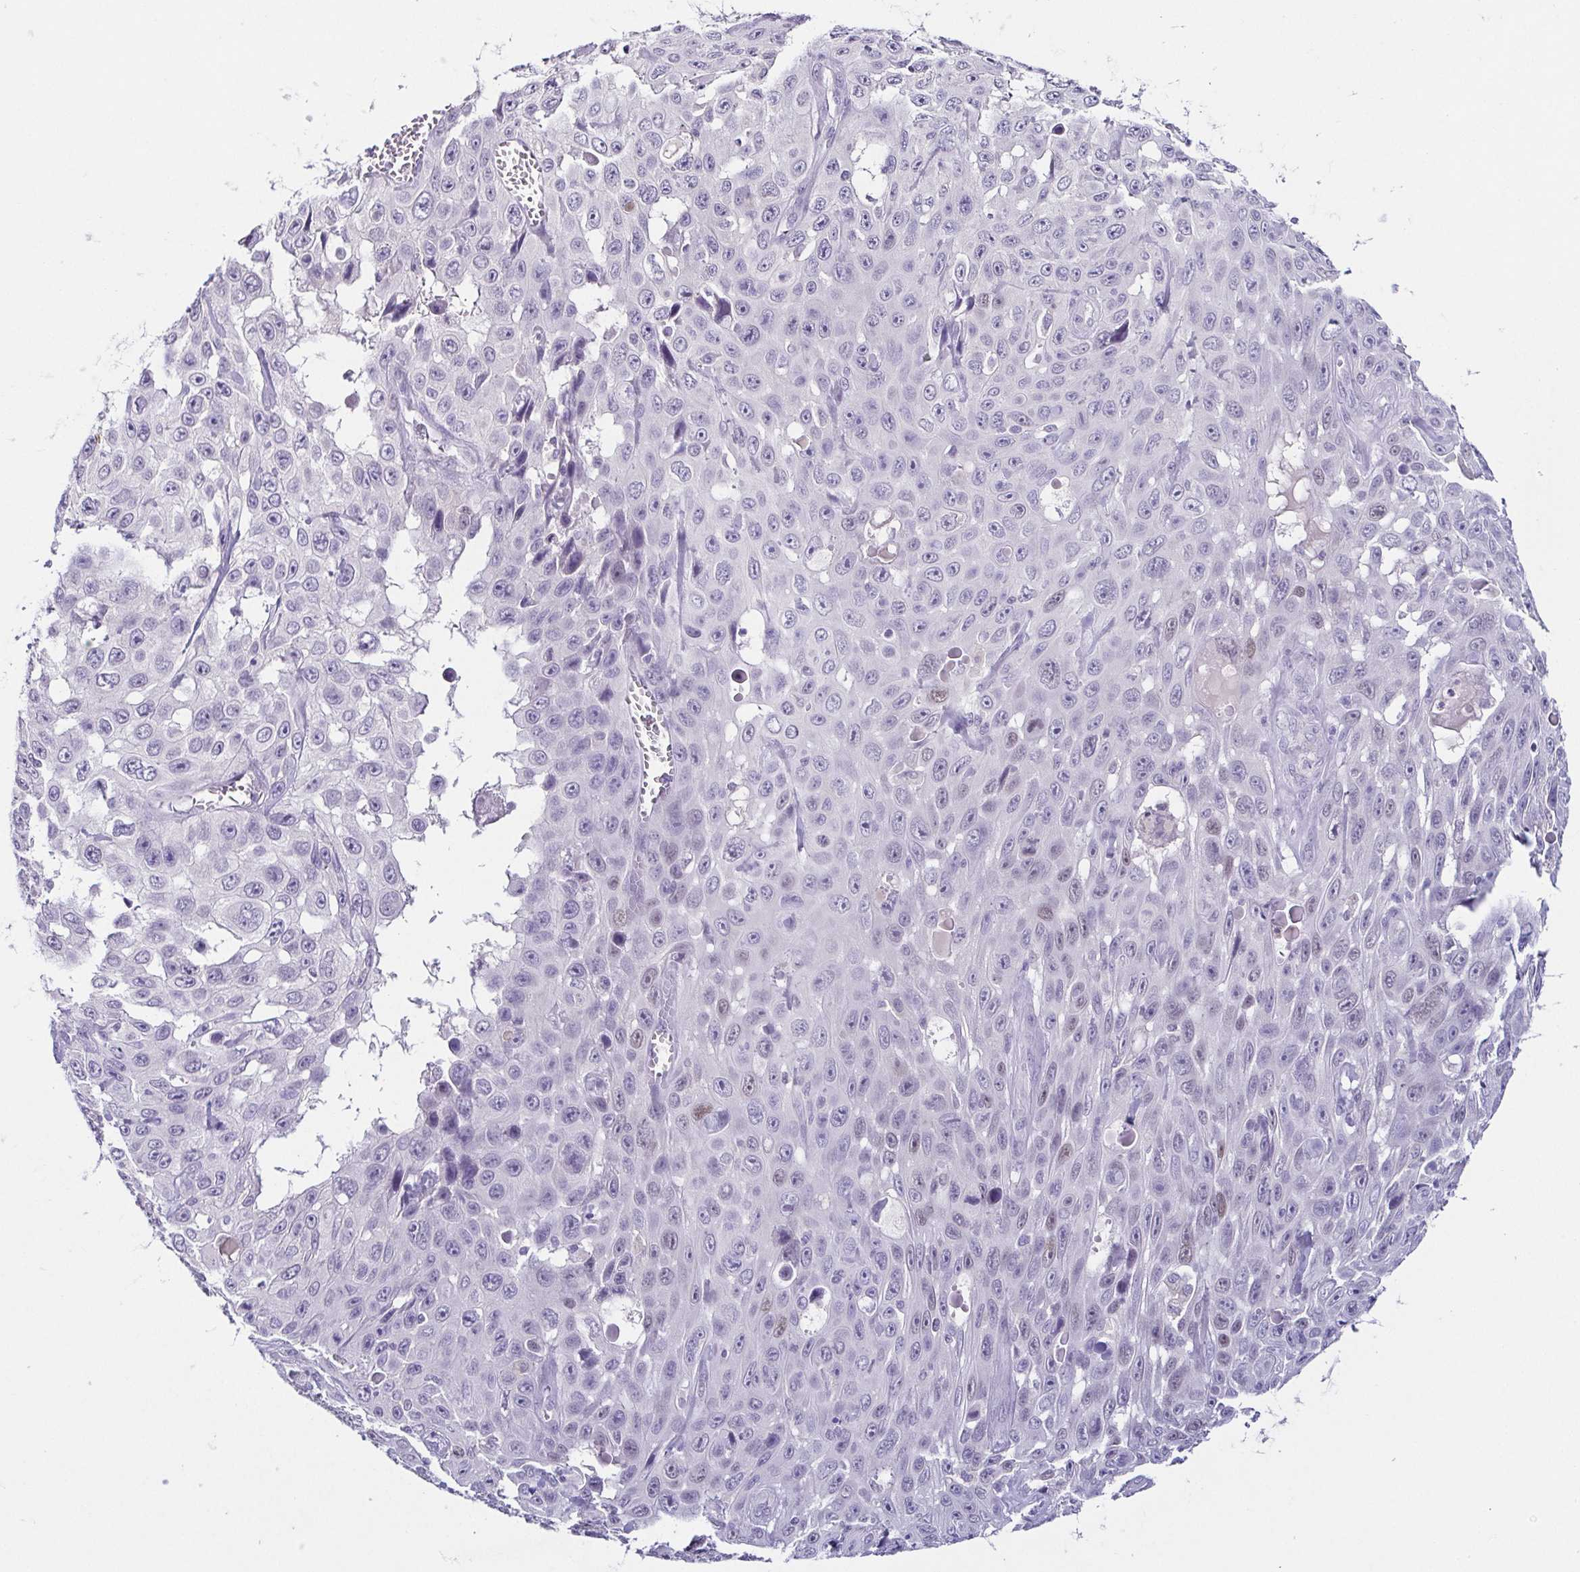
{"staining": {"intensity": "weak", "quantity": "<25%", "location": "nuclear"}, "tissue": "skin cancer", "cell_type": "Tumor cells", "image_type": "cancer", "snomed": [{"axis": "morphology", "description": "Squamous cell carcinoma, NOS"}, {"axis": "topography", "description": "Skin"}], "caption": "This is a micrograph of immunohistochemistry (IHC) staining of skin cancer (squamous cell carcinoma), which shows no expression in tumor cells.", "gene": "TP73", "patient": {"sex": "male", "age": 82}}